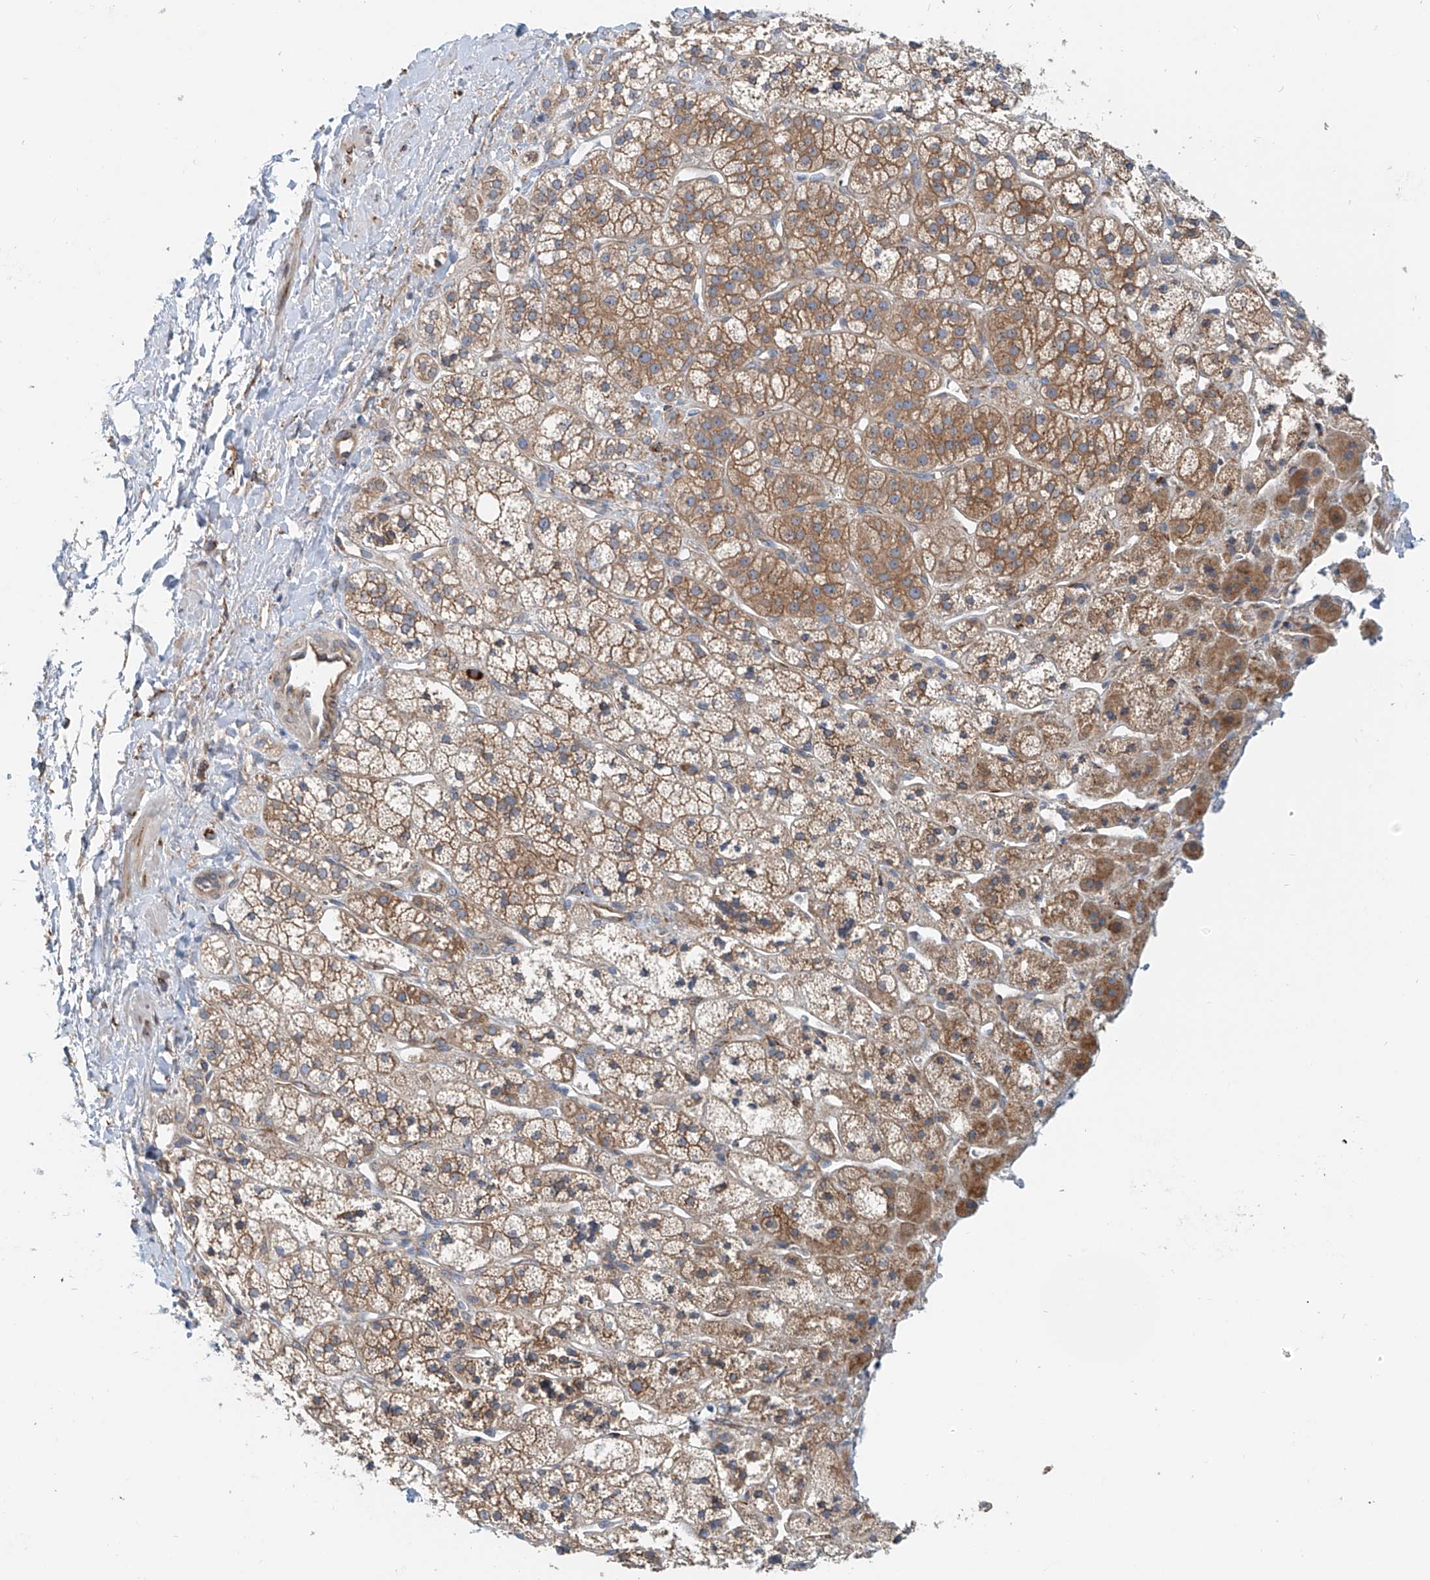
{"staining": {"intensity": "moderate", "quantity": ">75%", "location": "cytoplasmic/membranous"}, "tissue": "adrenal gland", "cell_type": "Glandular cells", "image_type": "normal", "snomed": [{"axis": "morphology", "description": "Normal tissue, NOS"}, {"axis": "topography", "description": "Adrenal gland"}], "caption": "A photomicrograph of human adrenal gland stained for a protein demonstrates moderate cytoplasmic/membranous brown staining in glandular cells.", "gene": "SNAP29", "patient": {"sex": "male", "age": 56}}